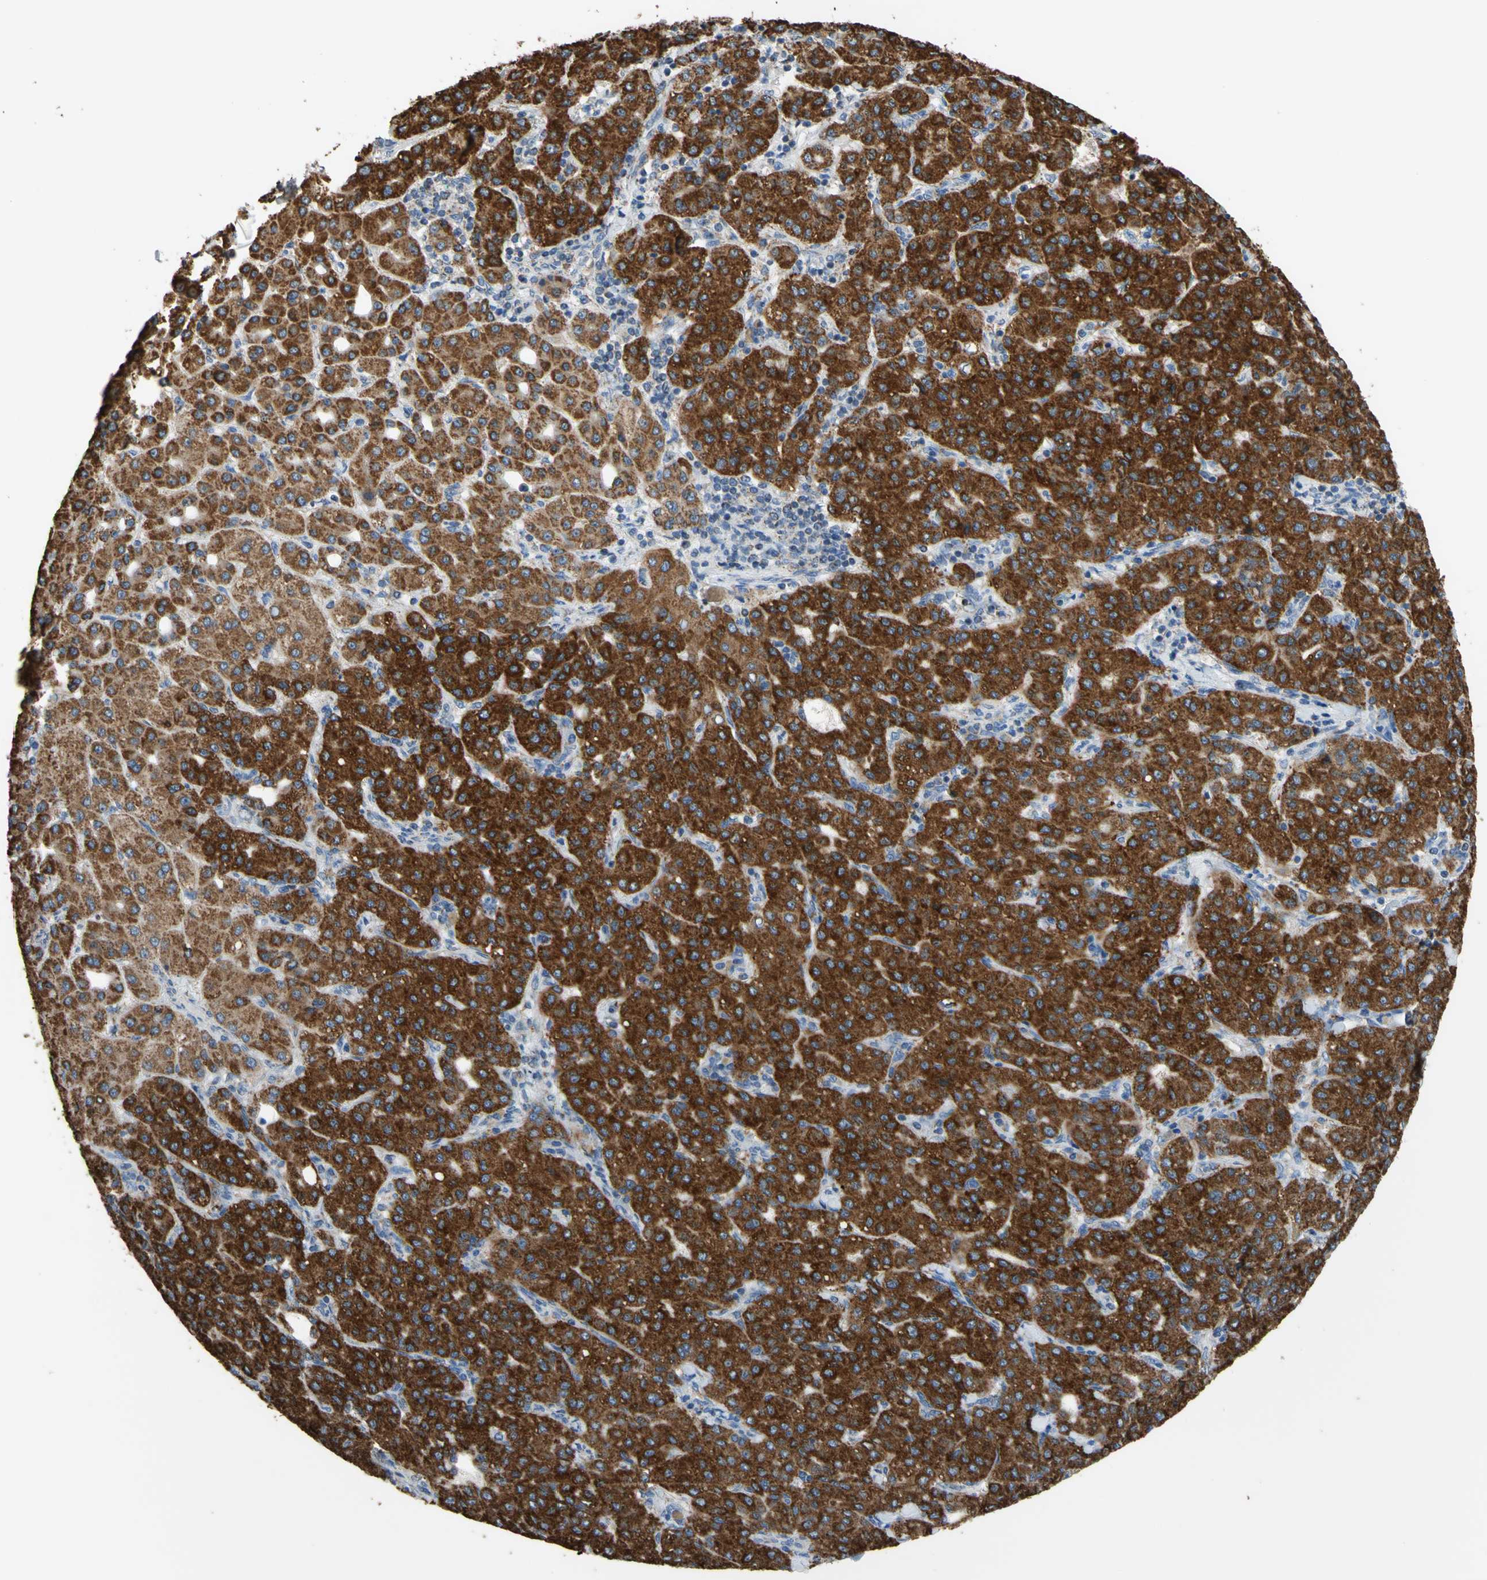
{"staining": {"intensity": "strong", "quantity": ">75%", "location": "cytoplasmic/membranous"}, "tissue": "liver cancer", "cell_type": "Tumor cells", "image_type": "cancer", "snomed": [{"axis": "morphology", "description": "Carcinoma, Hepatocellular, NOS"}, {"axis": "topography", "description": "Liver"}], "caption": "A micrograph of hepatocellular carcinoma (liver) stained for a protein reveals strong cytoplasmic/membranous brown staining in tumor cells.", "gene": "CMKLR2", "patient": {"sex": "male", "age": 65}}